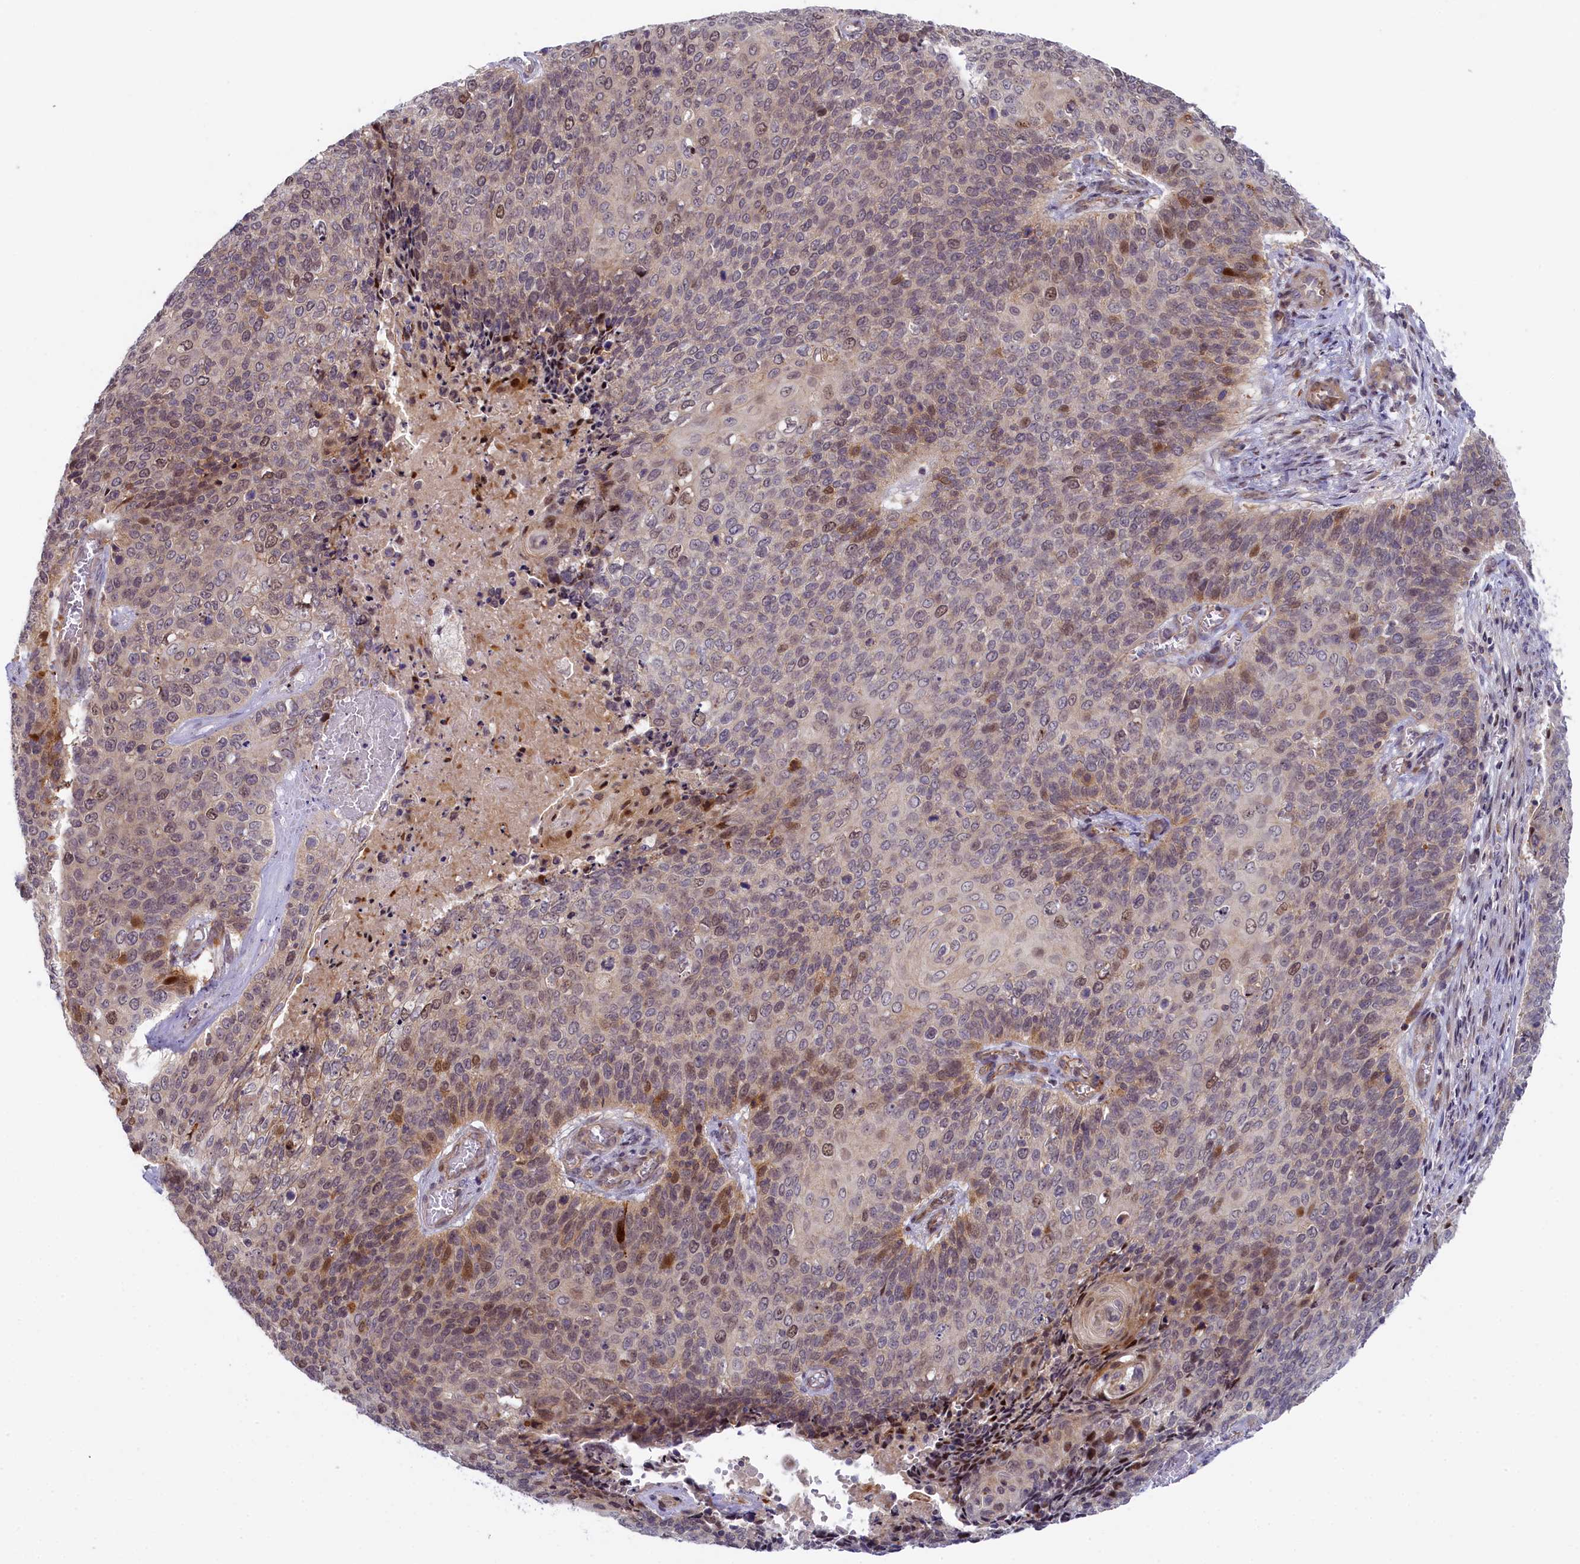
{"staining": {"intensity": "moderate", "quantity": "<25%", "location": "nuclear"}, "tissue": "cervical cancer", "cell_type": "Tumor cells", "image_type": "cancer", "snomed": [{"axis": "morphology", "description": "Squamous cell carcinoma, NOS"}, {"axis": "topography", "description": "Cervix"}], "caption": "Brown immunohistochemical staining in squamous cell carcinoma (cervical) shows moderate nuclear staining in approximately <25% of tumor cells.", "gene": "CCL23", "patient": {"sex": "female", "age": 39}}